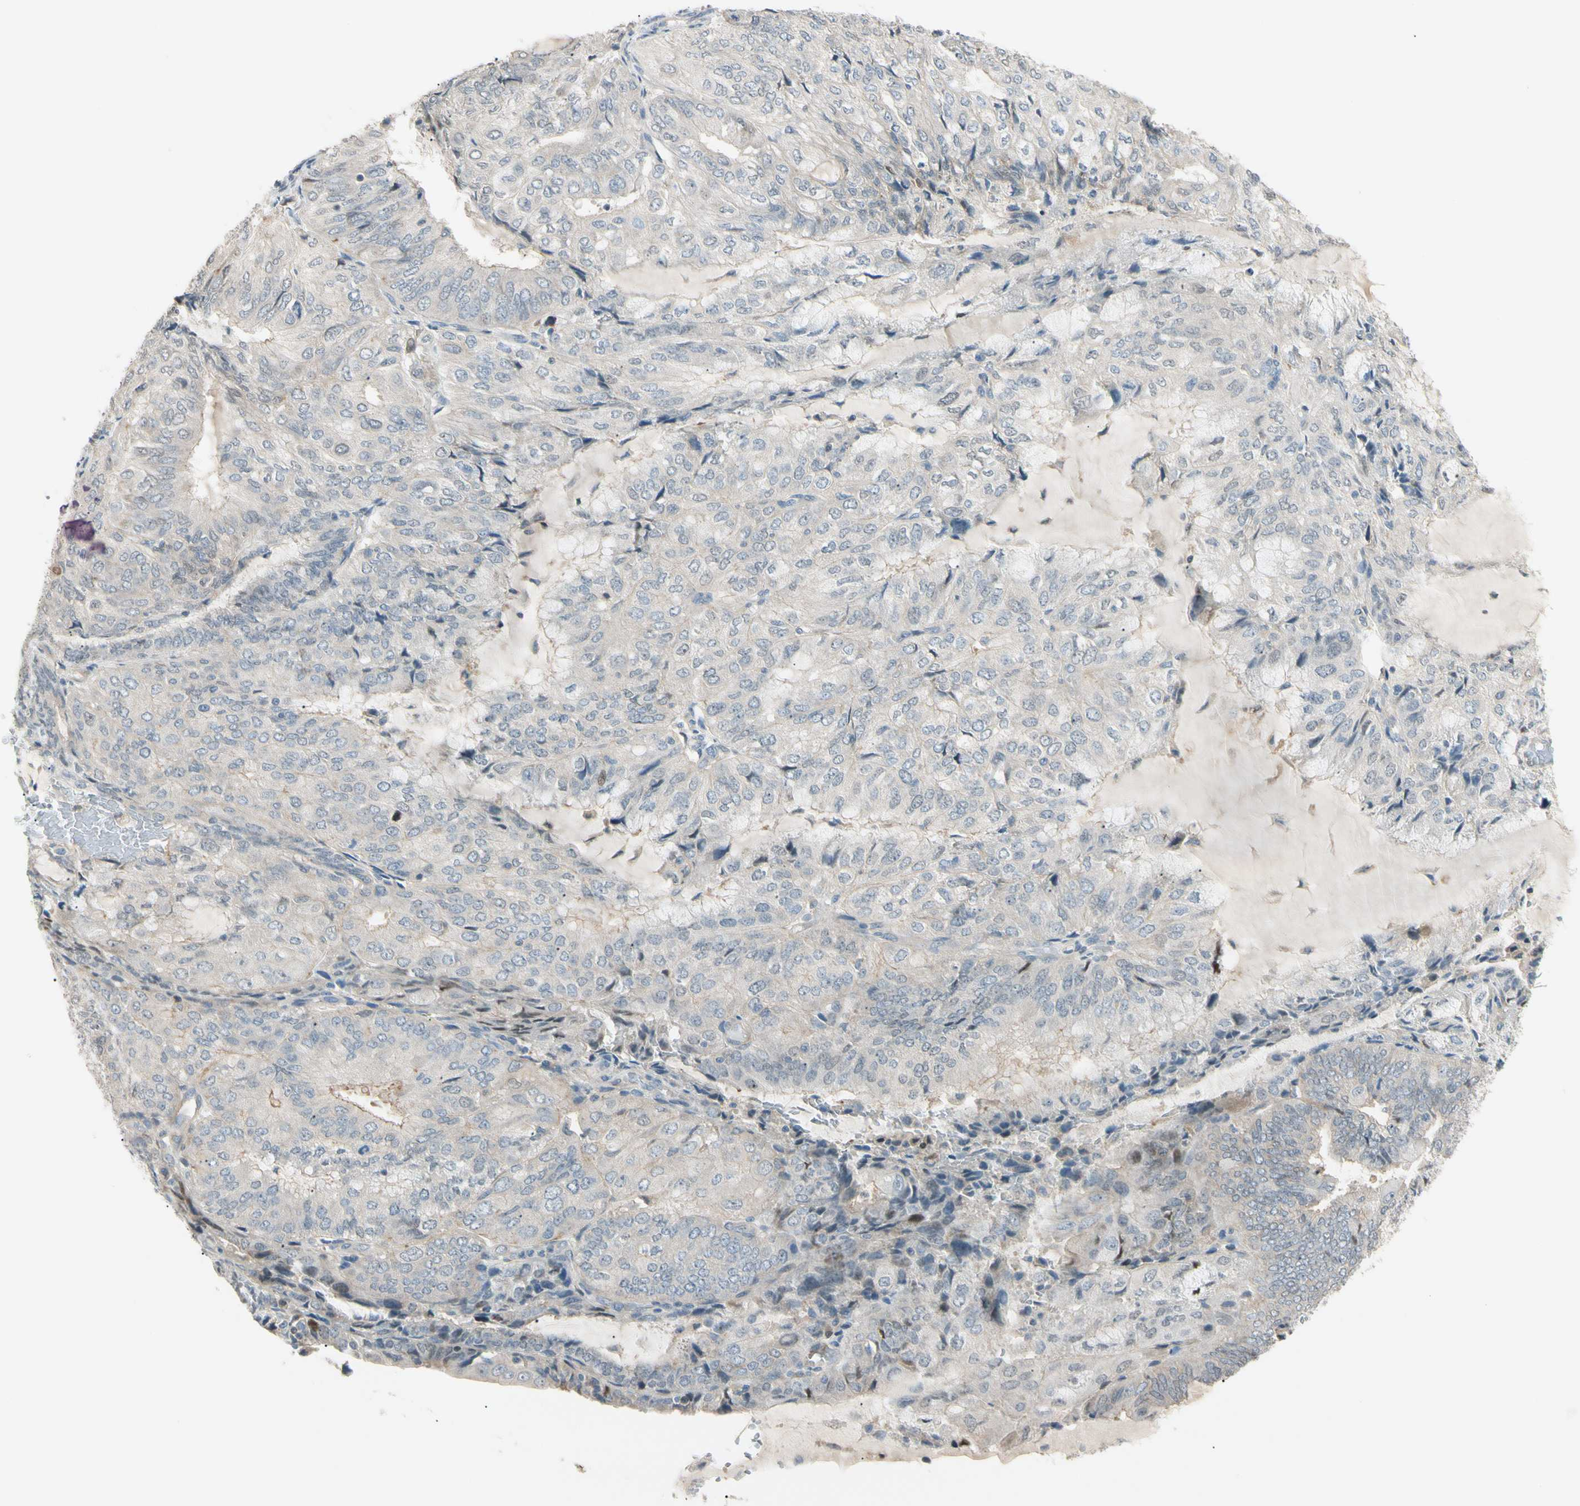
{"staining": {"intensity": "moderate", "quantity": "<25%", "location": "cytoplasmic/membranous"}, "tissue": "endometrial cancer", "cell_type": "Tumor cells", "image_type": "cancer", "snomed": [{"axis": "morphology", "description": "Adenocarcinoma, NOS"}, {"axis": "topography", "description": "Endometrium"}], "caption": "Protein staining reveals moderate cytoplasmic/membranous expression in about <25% of tumor cells in endometrial cancer. (DAB IHC, brown staining for protein, blue staining for nuclei).", "gene": "P3H2", "patient": {"sex": "female", "age": 81}}